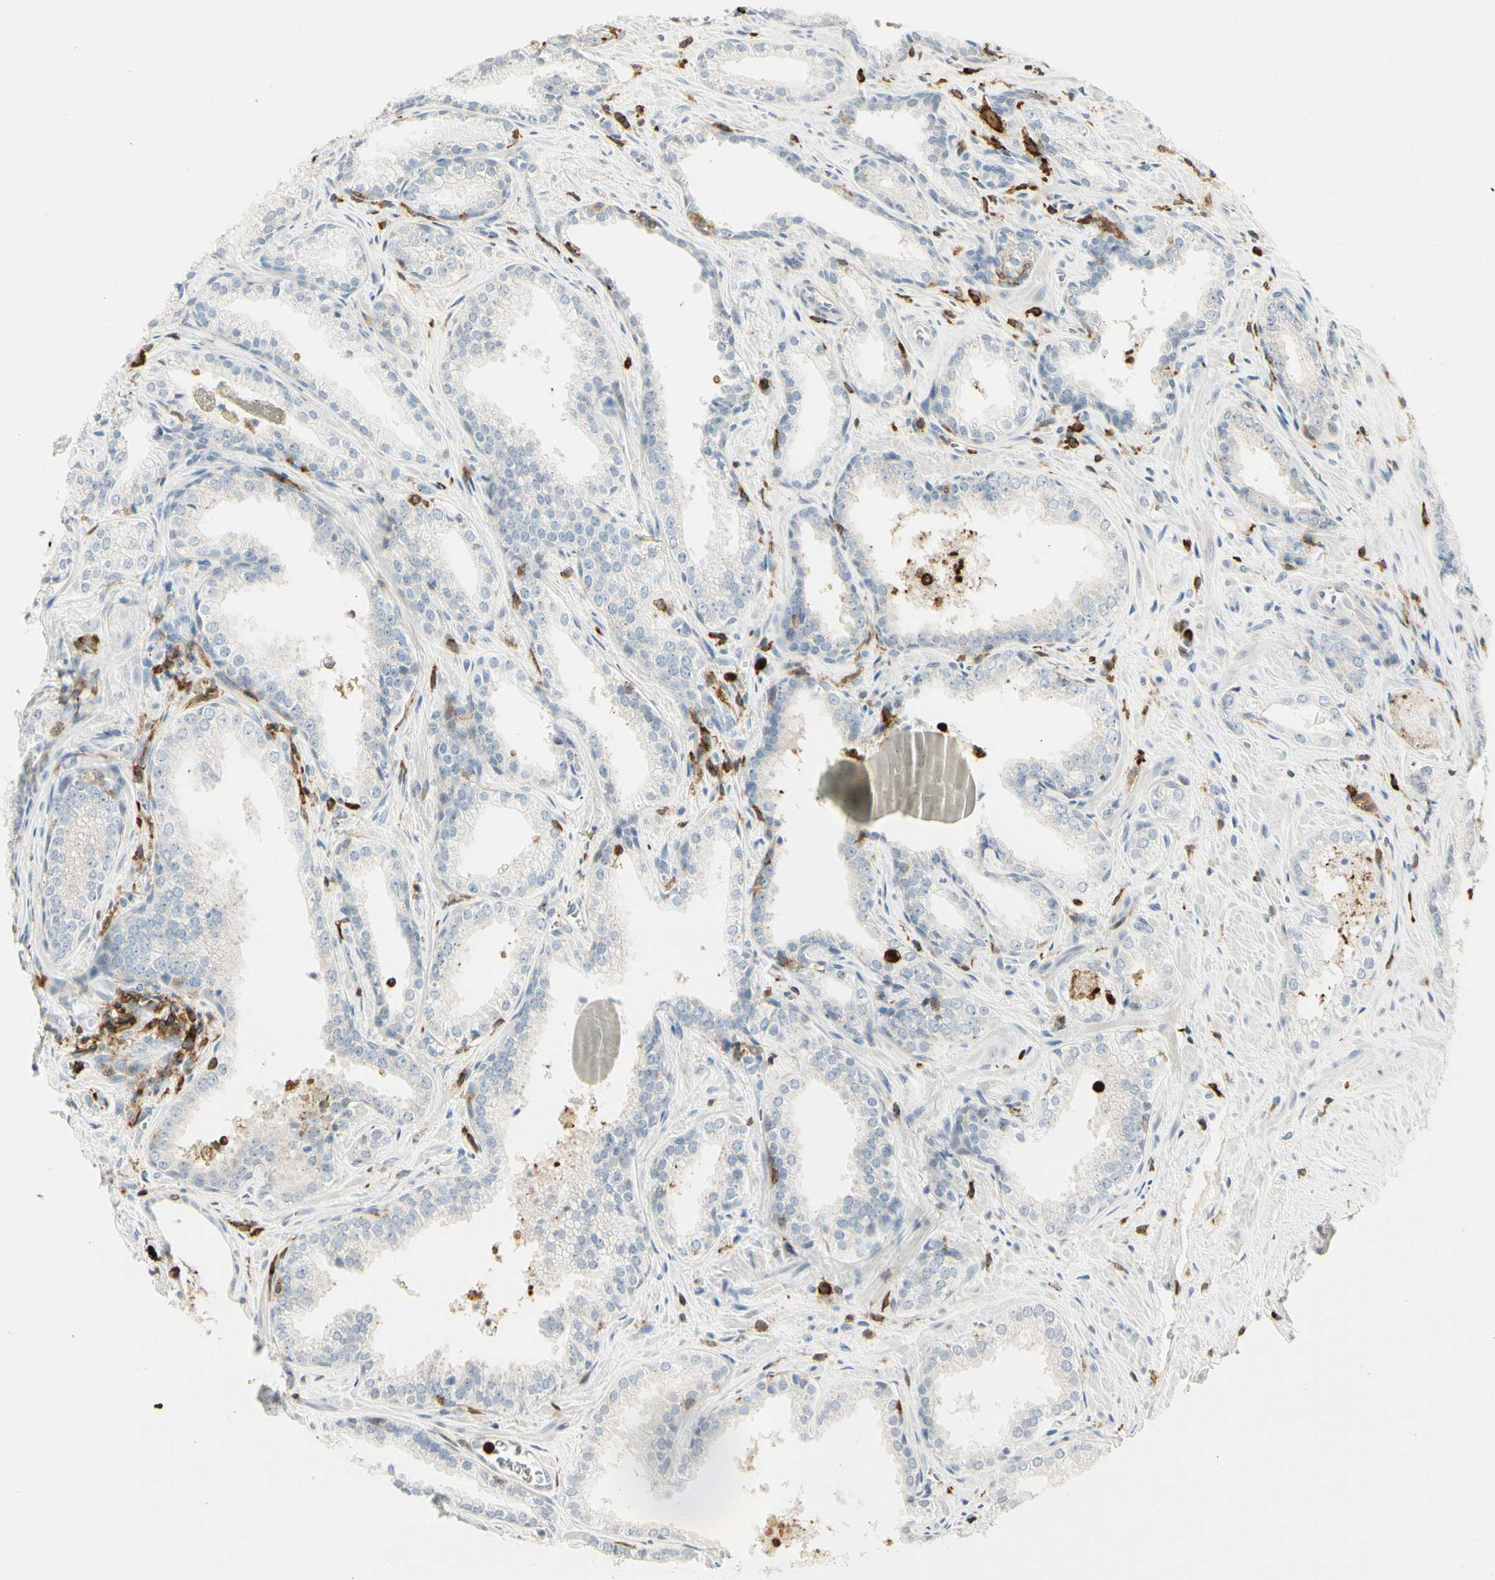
{"staining": {"intensity": "negative", "quantity": "none", "location": "none"}, "tissue": "prostate cancer", "cell_type": "Tumor cells", "image_type": "cancer", "snomed": [{"axis": "morphology", "description": "Adenocarcinoma, Low grade"}, {"axis": "topography", "description": "Prostate"}], "caption": "High magnification brightfield microscopy of prostate cancer (adenocarcinoma (low-grade)) stained with DAB (brown) and counterstained with hematoxylin (blue): tumor cells show no significant expression.", "gene": "ITGB2", "patient": {"sex": "male", "age": 60}}